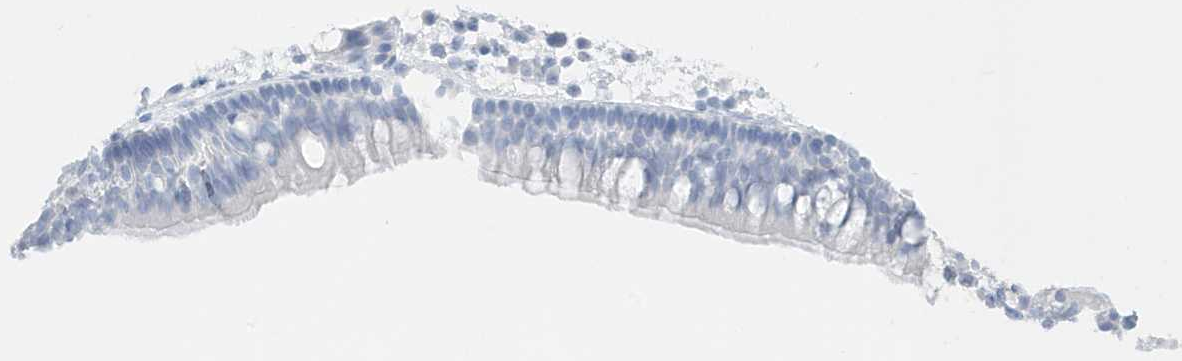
{"staining": {"intensity": "negative", "quantity": "none", "location": "none"}, "tissue": "nasopharynx", "cell_type": "Respiratory epithelial cells", "image_type": "normal", "snomed": [{"axis": "morphology", "description": "Normal tissue, NOS"}, {"axis": "morphology", "description": "Inflammation, NOS"}, {"axis": "morphology", "description": "Malignant melanoma, Metastatic site"}, {"axis": "topography", "description": "Nasopharynx"}], "caption": "The IHC image has no significant staining in respiratory epithelial cells of nasopharynx.", "gene": "SLC22A13", "patient": {"sex": "male", "age": 70}}